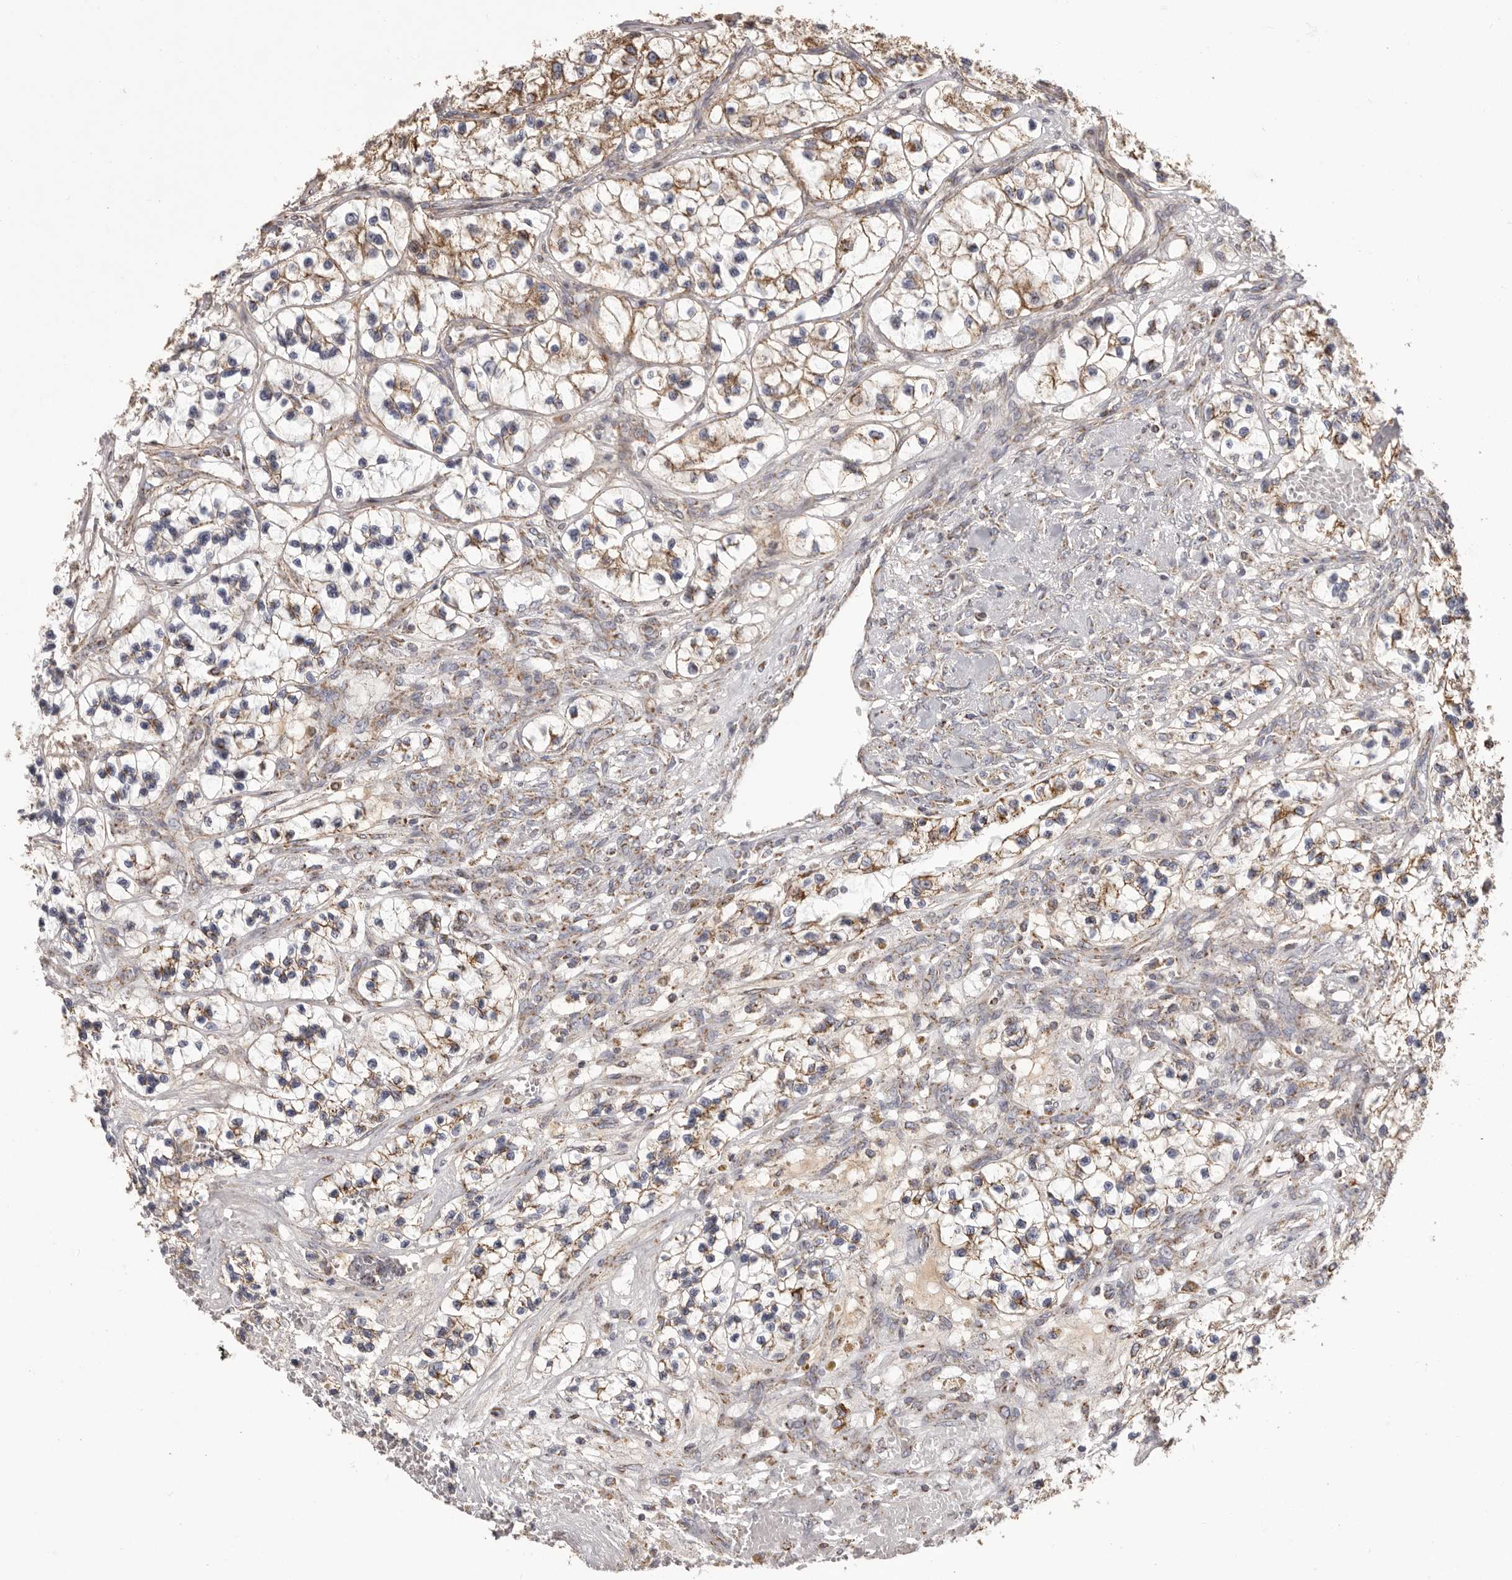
{"staining": {"intensity": "moderate", "quantity": "25%-75%", "location": "cytoplasmic/membranous"}, "tissue": "renal cancer", "cell_type": "Tumor cells", "image_type": "cancer", "snomed": [{"axis": "morphology", "description": "Adenocarcinoma, NOS"}, {"axis": "topography", "description": "Kidney"}], "caption": "Protein expression analysis of human renal cancer reveals moderate cytoplasmic/membranous expression in about 25%-75% of tumor cells.", "gene": "CHRM2", "patient": {"sex": "female", "age": 57}}